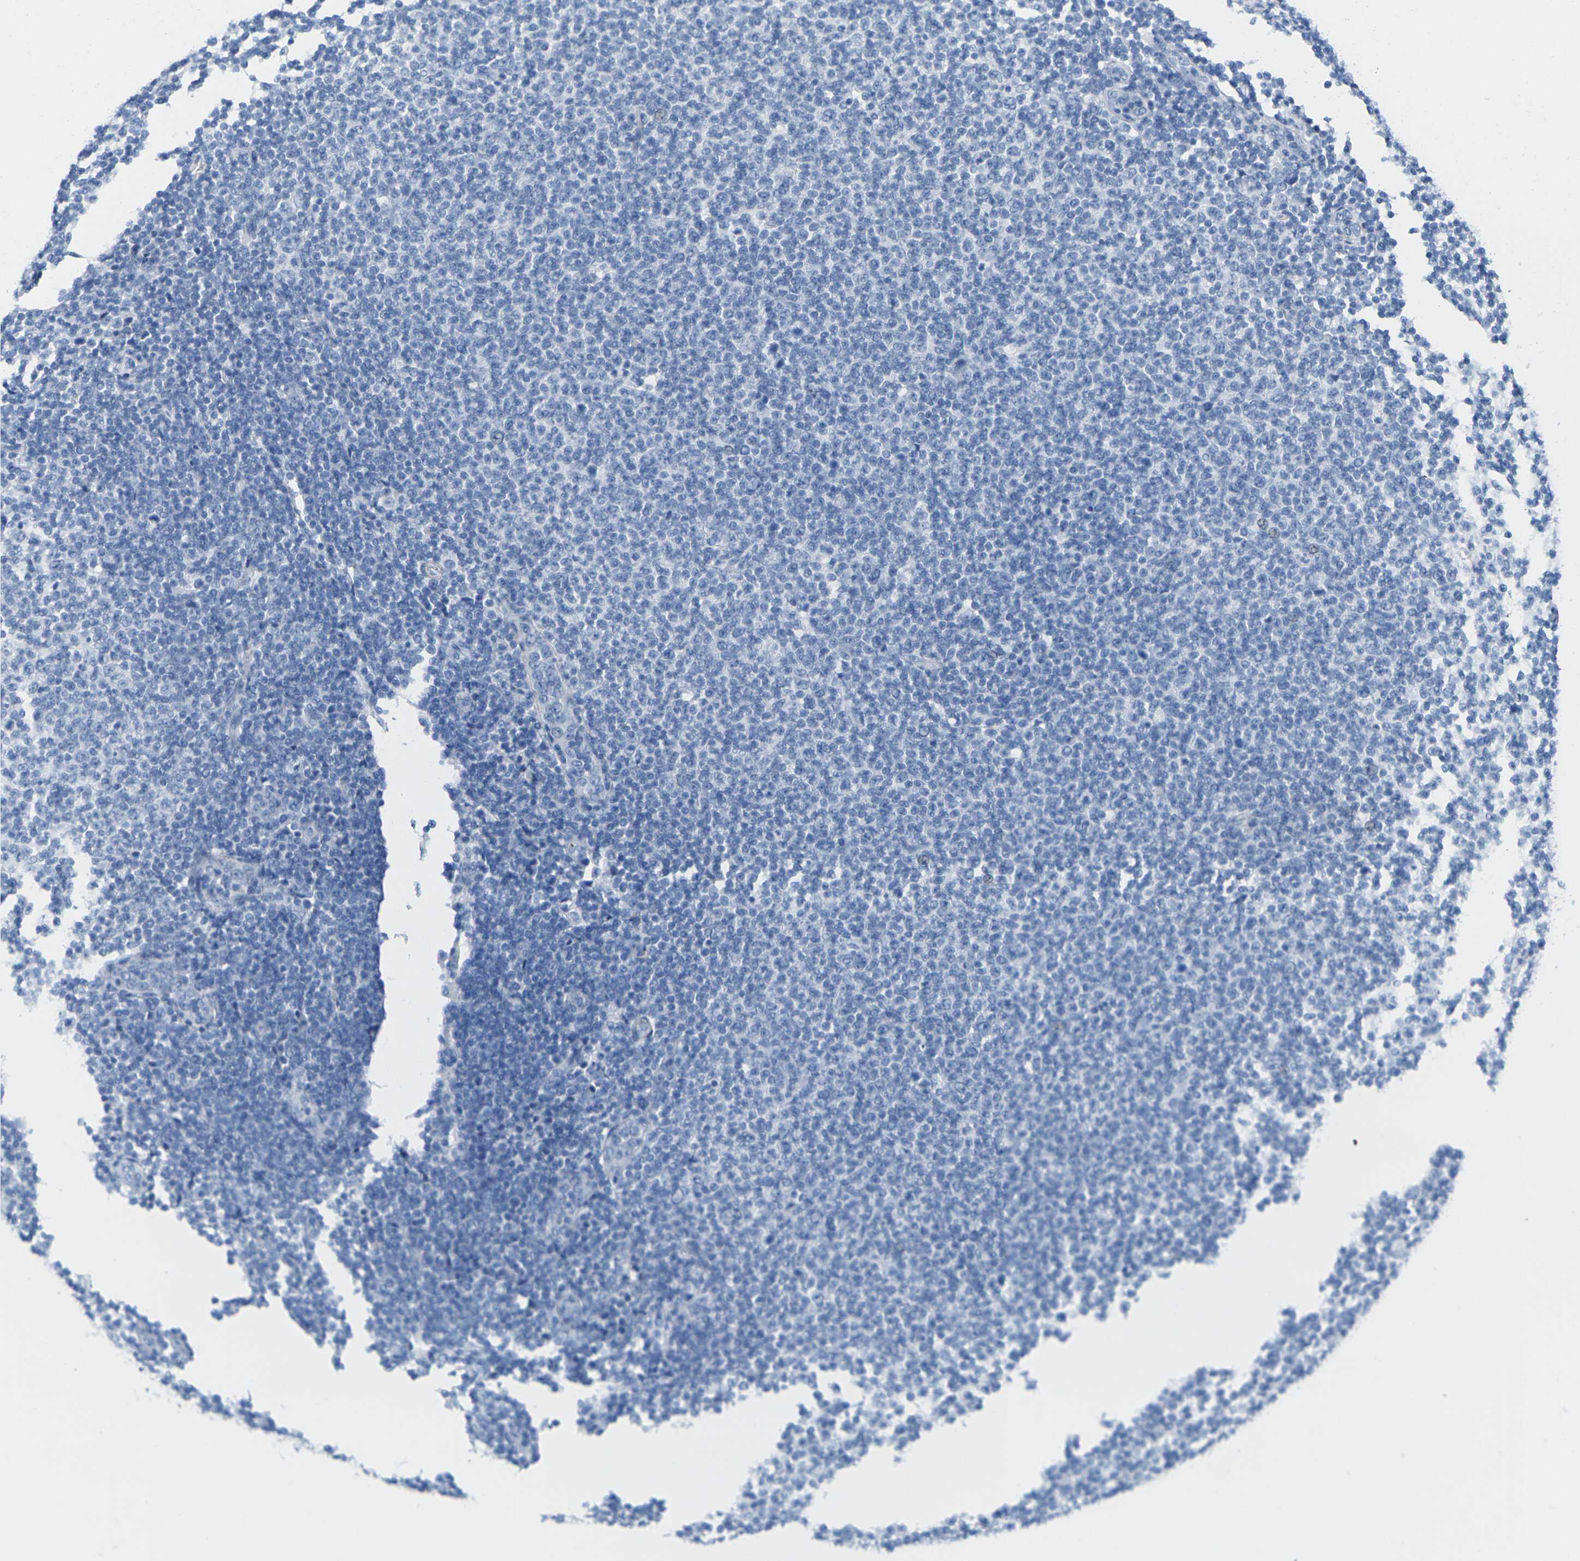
{"staining": {"intensity": "negative", "quantity": "none", "location": "none"}, "tissue": "lymphoma", "cell_type": "Tumor cells", "image_type": "cancer", "snomed": [{"axis": "morphology", "description": "Malignant lymphoma, non-Hodgkin's type, Low grade"}, {"axis": "topography", "description": "Lymph node"}], "caption": "Immunohistochemical staining of low-grade malignant lymphoma, non-Hodgkin's type reveals no significant expression in tumor cells.", "gene": "CNN1", "patient": {"sex": "male", "age": 66}}